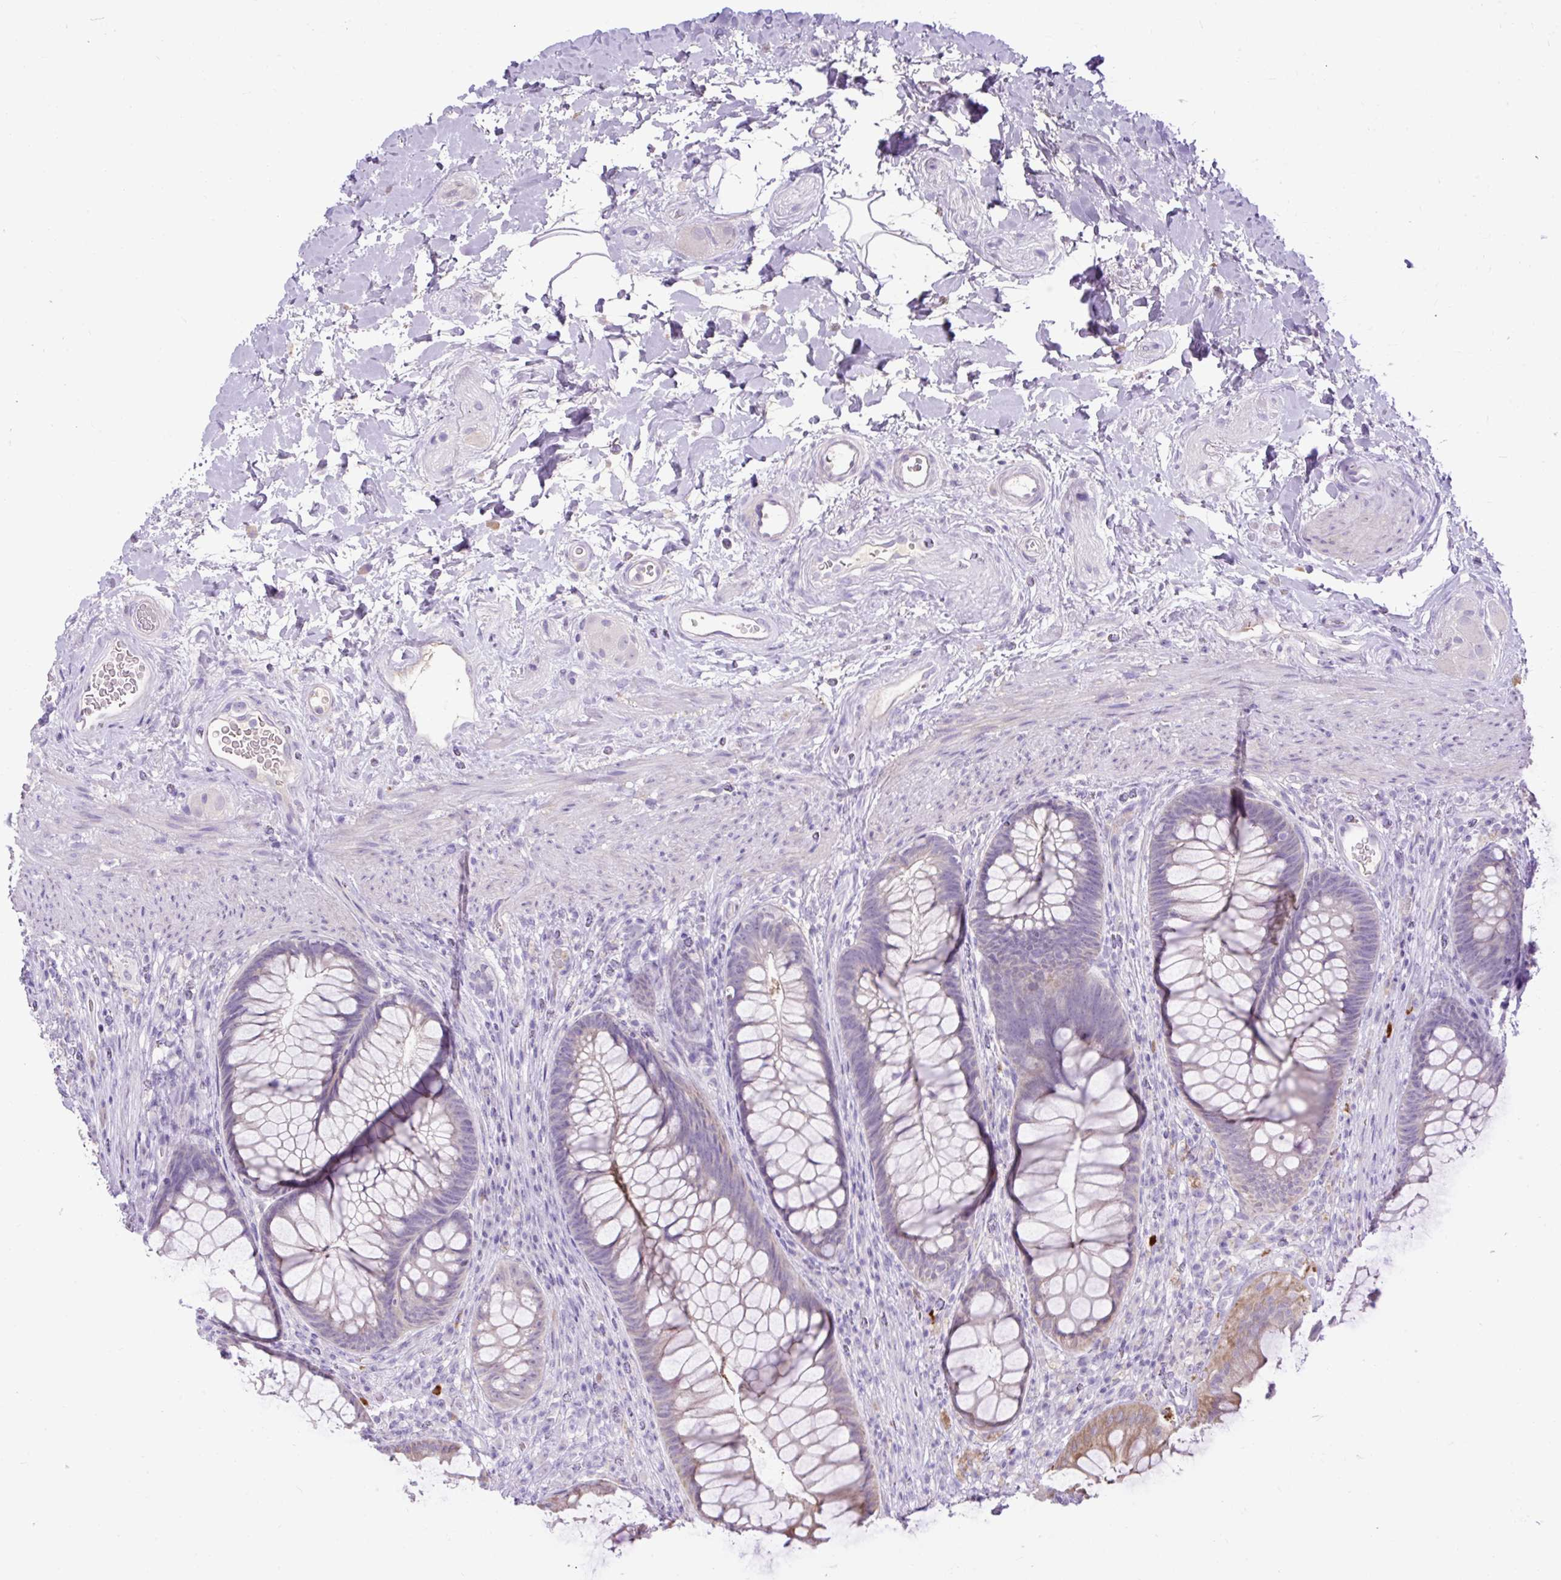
{"staining": {"intensity": "moderate", "quantity": "<25%", "location": "cytoplasmic/membranous"}, "tissue": "rectum", "cell_type": "Glandular cells", "image_type": "normal", "snomed": [{"axis": "morphology", "description": "Normal tissue, NOS"}, {"axis": "topography", "description": "Rectum"}], "caption": "Protein staining of normal rectum shows moderate cytoplasmic/membranous expression in about <25% of glandular cells. The protein of interest is stained brown, and the nuclei are stained in blue (DAB (3,3'-diaminobenzidine) IHC with brightfield microscopy, high magnification).", "gene": "SPTBN5", "patient": {"sex": "male", "age": 53}}